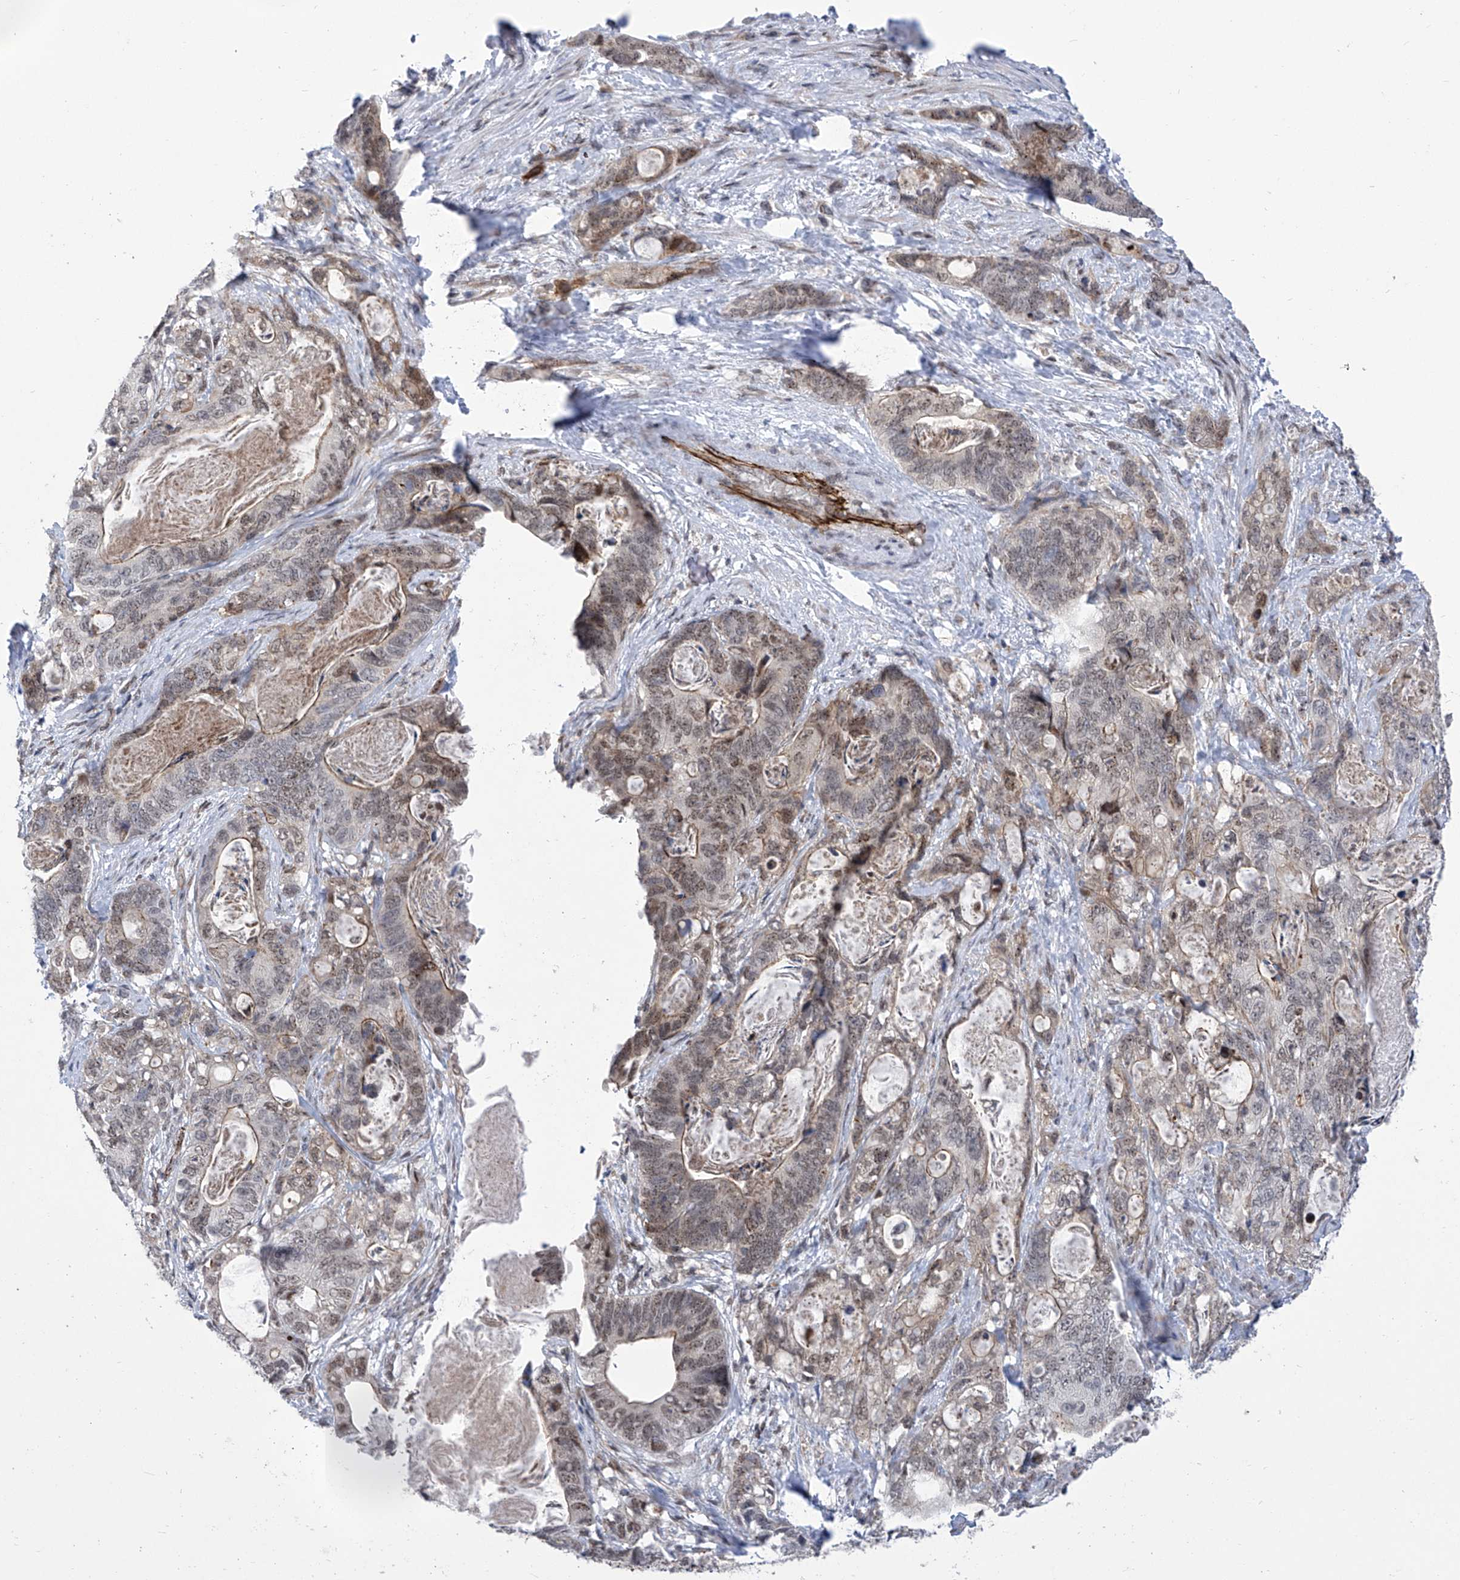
{"staining": {"intensity": "weak", "quantity": "25%-75%", "location": "cytoplasmic/membranous,nuclear"}, "tissue": "stomach cancer", "cell_type": "Tumor cells", "image_type": "cancer", "snomed": [{"axis": "morphology", "description": "Normal tissue, NOS"}, {"axis": "morphology", "description": "Adenocarcinoma, NOS"}, {"axis": "topography", "description": "Stomach"}], "caption": "This histopathology image exhibits stomach cancer (adenocarcinoma) stained with immunohistochemistry to label a protein in brown. The cytoplasmic/membranous and nuclear of tumor cells show weak positivity for the protein. Nuclei are counter-stained blue.", "gene": "CEP290", "patient": {"sex": "female", "age": 89}}